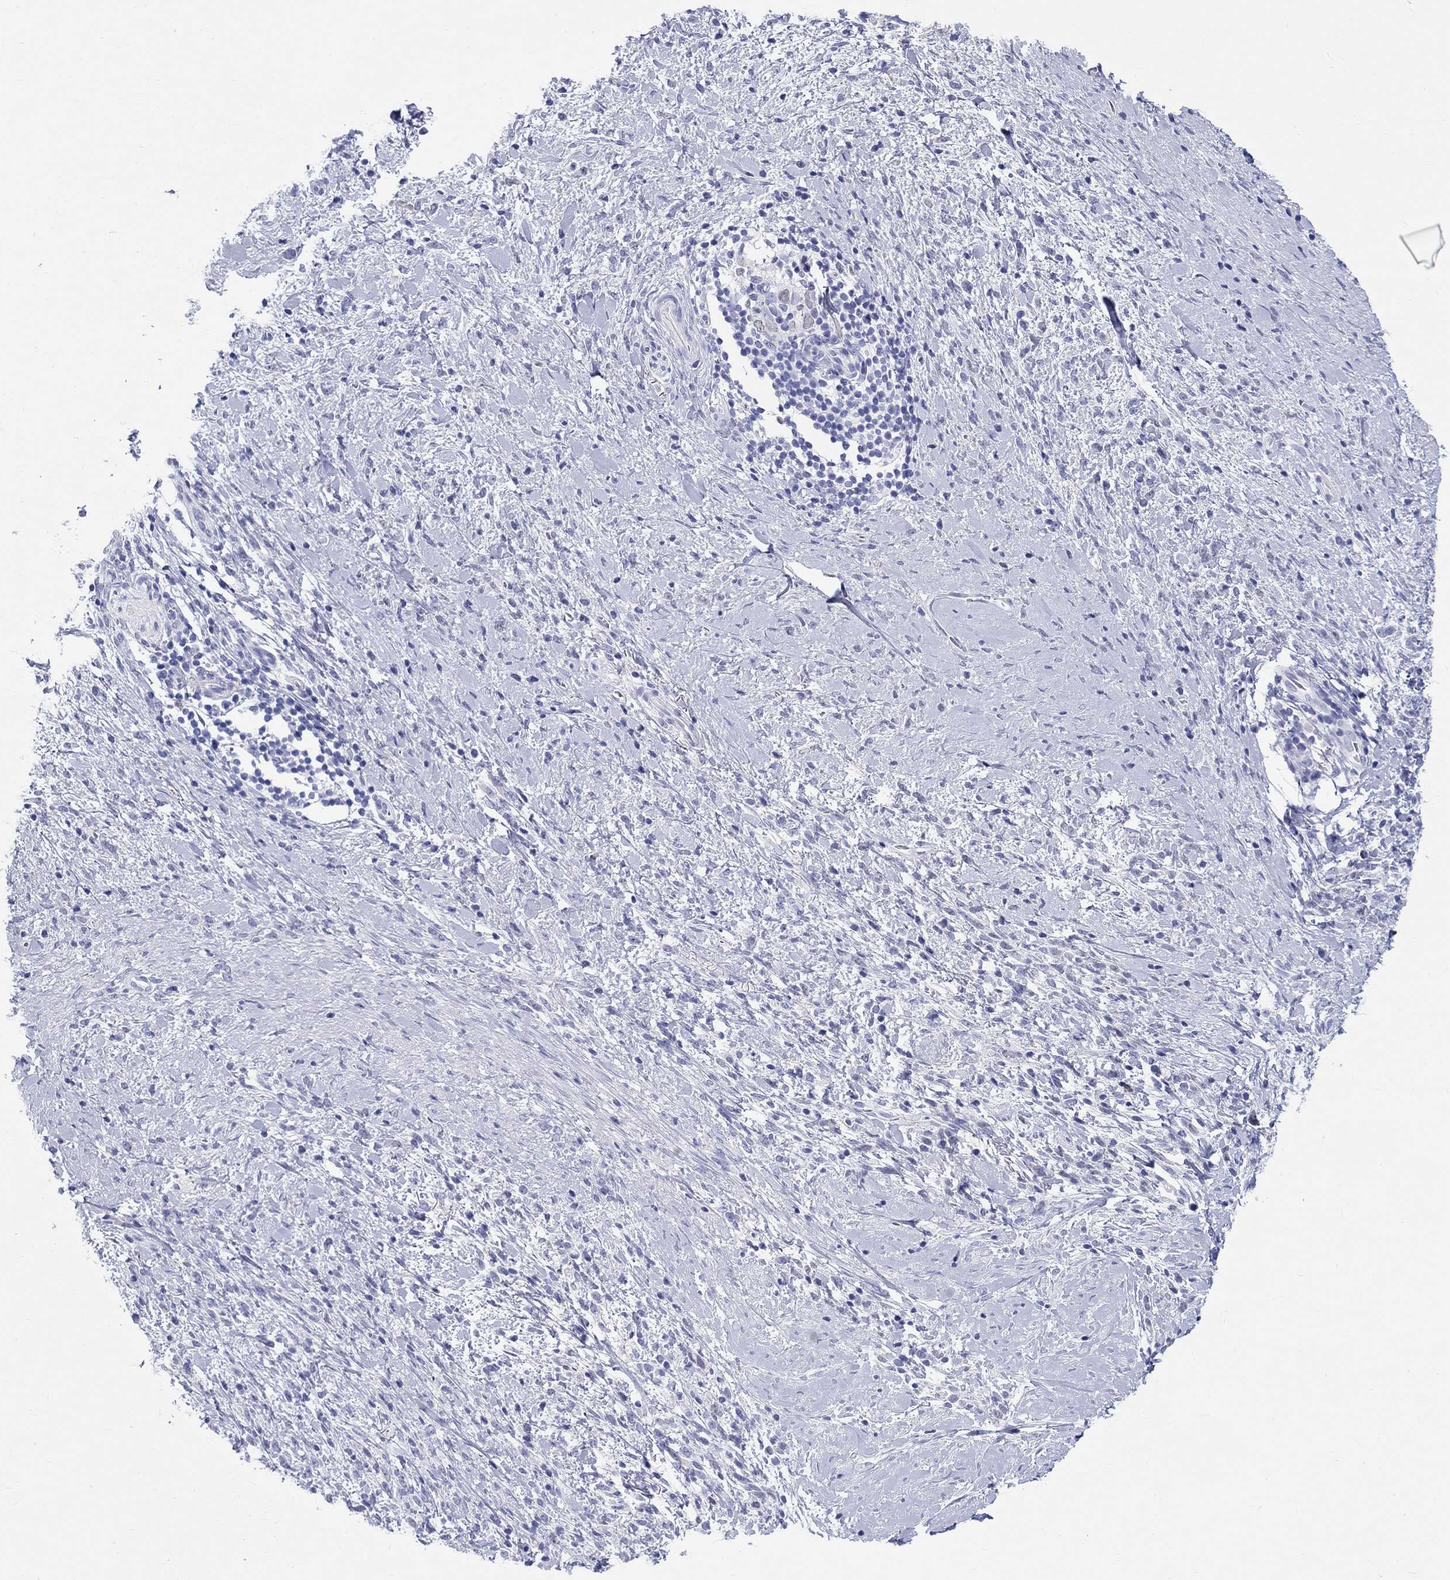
{"staining": {"intensity": "negative", "quantity": "none", "location": "none"}, "tissue": "stomach cancer", "cell_type": "Tumor cells", "image_type": "cancer", "snomed": [{"axis": "morphology", "description": "Adenocarcinoma, NOS"}, {"axis": "topography", "description": "Stomach"}], "caption": "IHC of adenocarcinoma (stomach) shows no expression in tumor cells. (Stains: DAB IHC with hematoxylin counter stain, Microscopy: brightfield microscopy at high magnification).", "gene": "LAMP5", "patient": {"sex": "female", "age": 57}}